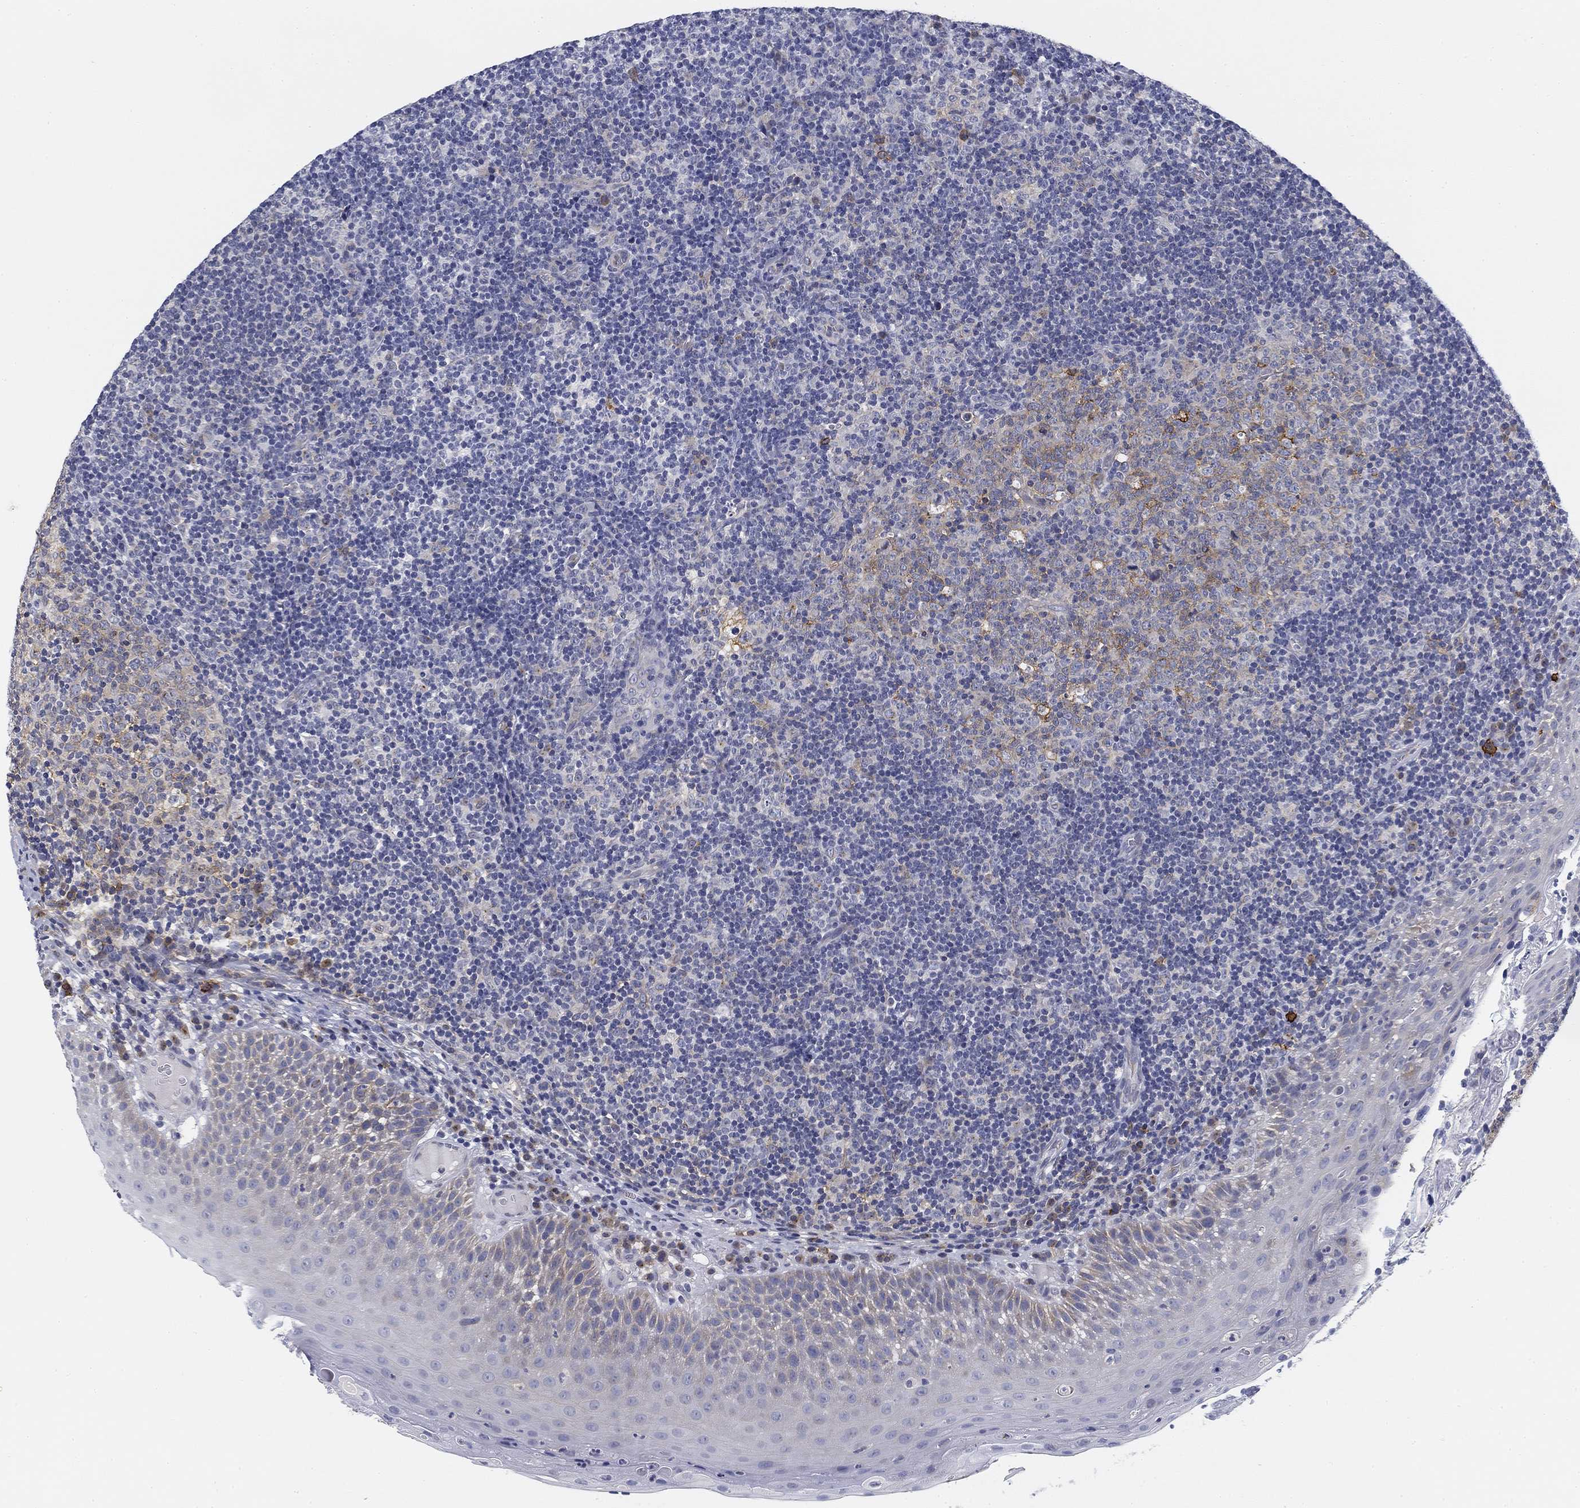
{"staining": {"intensity": "weak", "quantity": "<25%", "location": "cytoplasmic/membranous"}, "tissue": "tonsil", "cell_type": "Germinal center cells", "image_type": "normal", "snomed": [{"axis": "morphology", "description": "Normal tissue, NOS"}, {"axis": "topography", "description": "Tonsil"}], "caption": "A high-resolution photomicrograph shows IHC staining of unremarkable tonsil, which demonstrates no significant staining in germinal center cells.", "gene": "SLC2A5", "patient": {"sex": "female", "age": 5}}